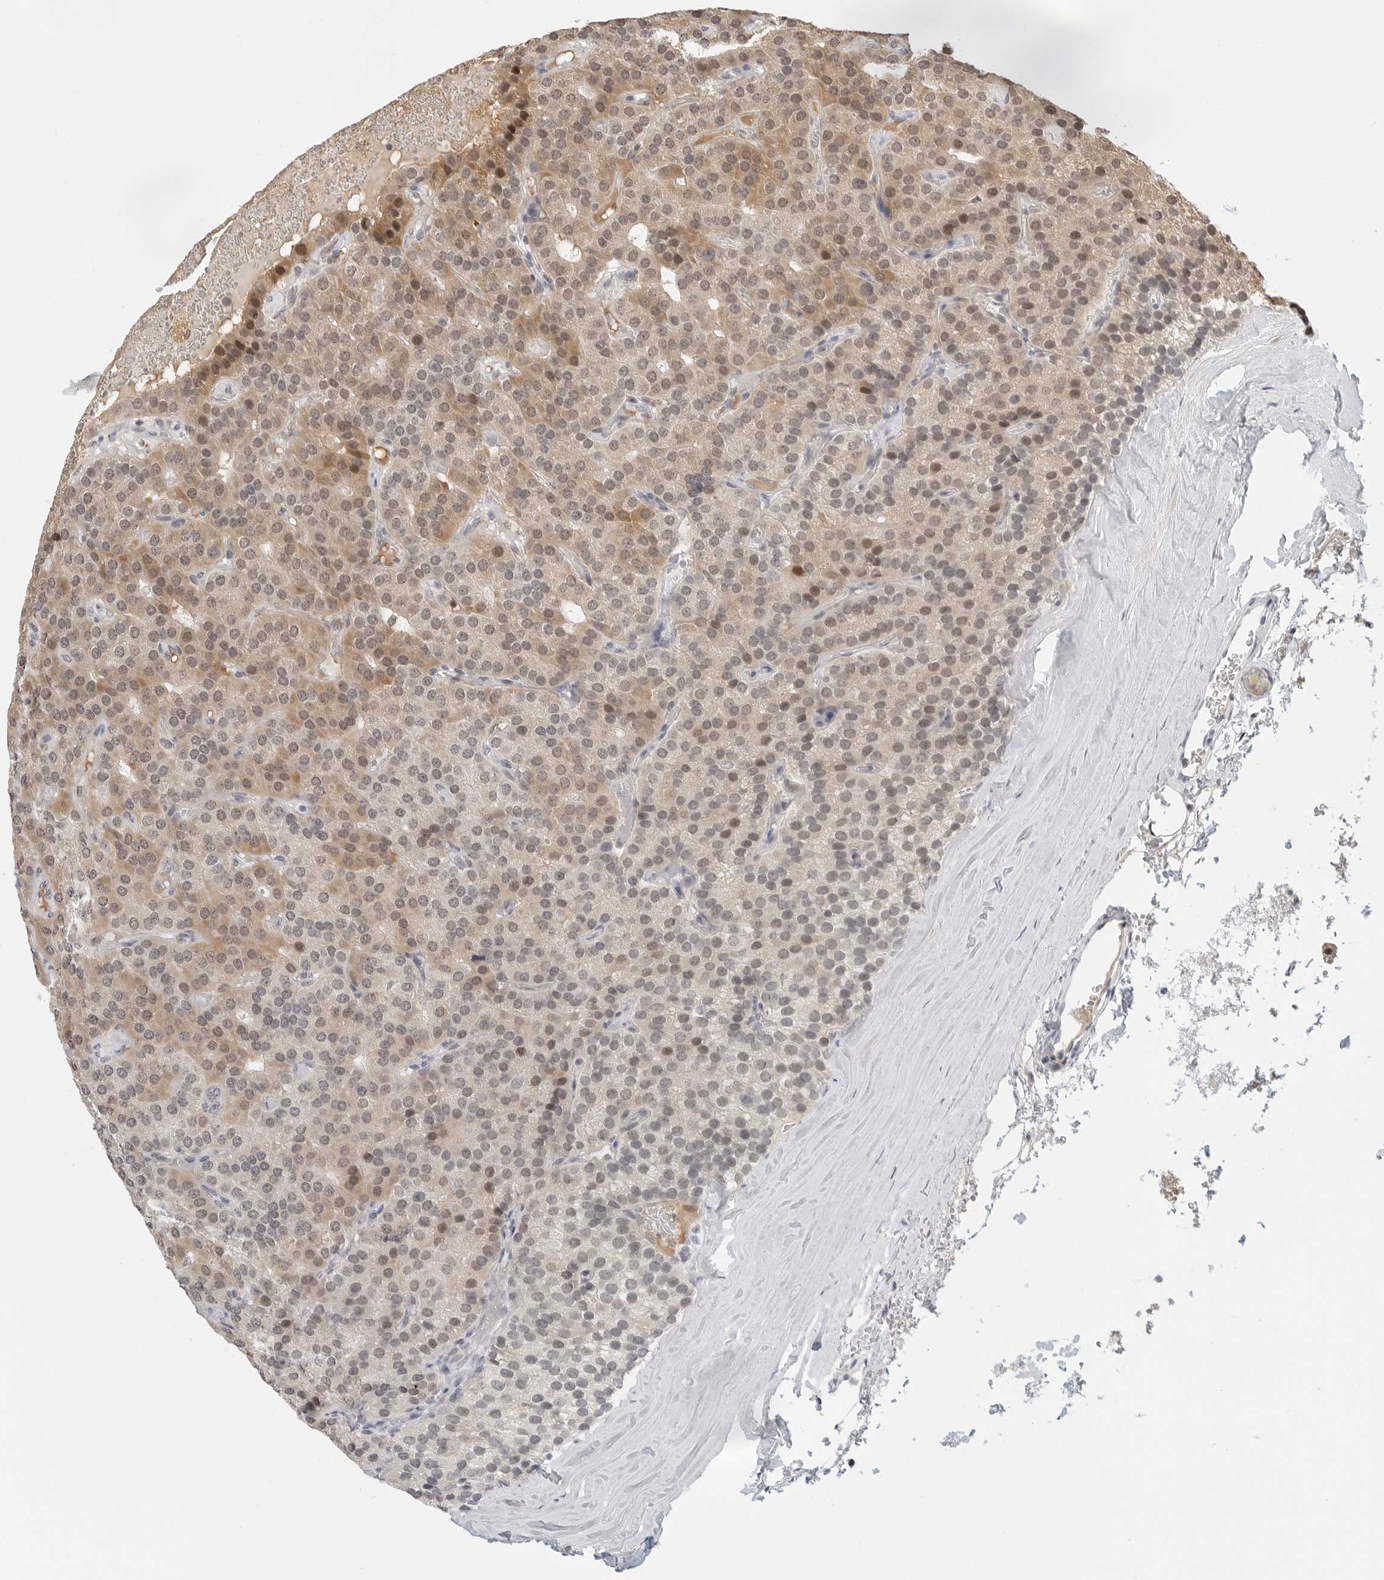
{"staining": {"intensity": "moderate", "quantity": "25%-75%", "location": "cytoplasmic/membranous,nuclear"}, "tissue": "parathyroid gland", "cell_type": "Glandular cells", "image_type": "normal", "snomed": [{"axis": "morphology", "description": "Normal tissue, NOS"}, {"axis": "morphology", "description": "Adenoma, NOS"}, {"axis": "topography", "description": "Parathyroid gland"}], "caption": "A micrograph of human parathyroid gland stained for a protein shows moderate cytoplasmic/membranous,nuclear brown staining in glandular cells. (DAB (3,3'-diaminobenzidine) = brown stain, brightfield microscopy at high magnification).", "gene": "TSEN2", "patient": {"sex": "female", "age": 86}}